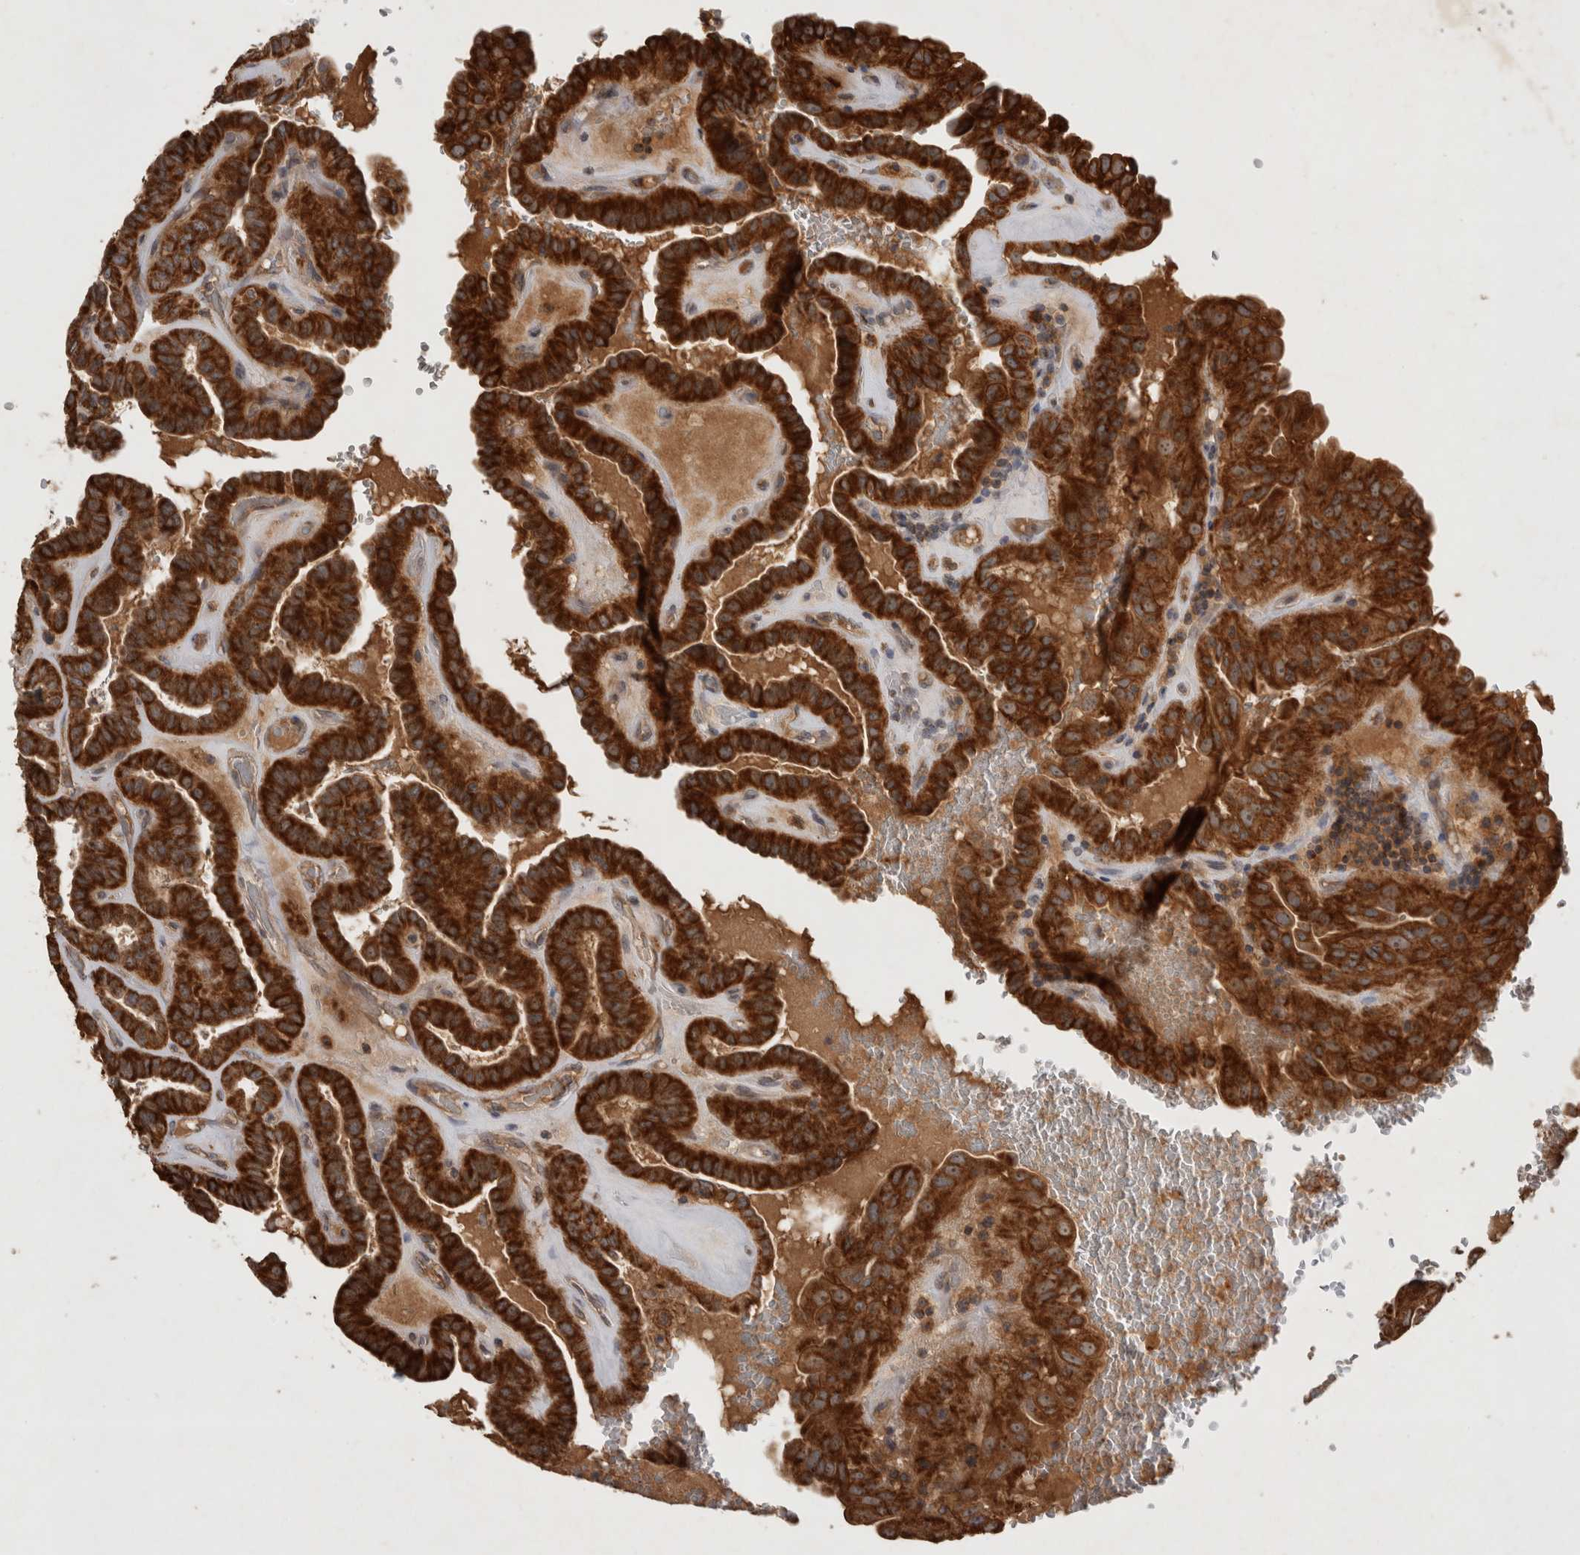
{"staining": {"intensity": "strong", "quantity": ">75%", "location": "cytoplasmic/membranous"}, "tissue": "thyroid cancer", "cell_type": "Tumor cells", "image_type": "cancer", "snomed": [{"axis": "morphology", "description": "Papillary adenocarcinoma, NOS"}, {"axis": "topography", "description": "Thyroid gland"}], "caption": "A high amount of strong cytoplasmic/membranous staining is appreciated in approximately >75% of tumor cells in papillary adenocarcinoma (thyroid) tissue. Using DAB (3,3'-diaminobenzidine) (brown) and hematoxylin (blue) stains, captured at high magnification using brightfield microscopy.", "gene": "SERAC1", "patient": {"sex": "male", "age": 77}}